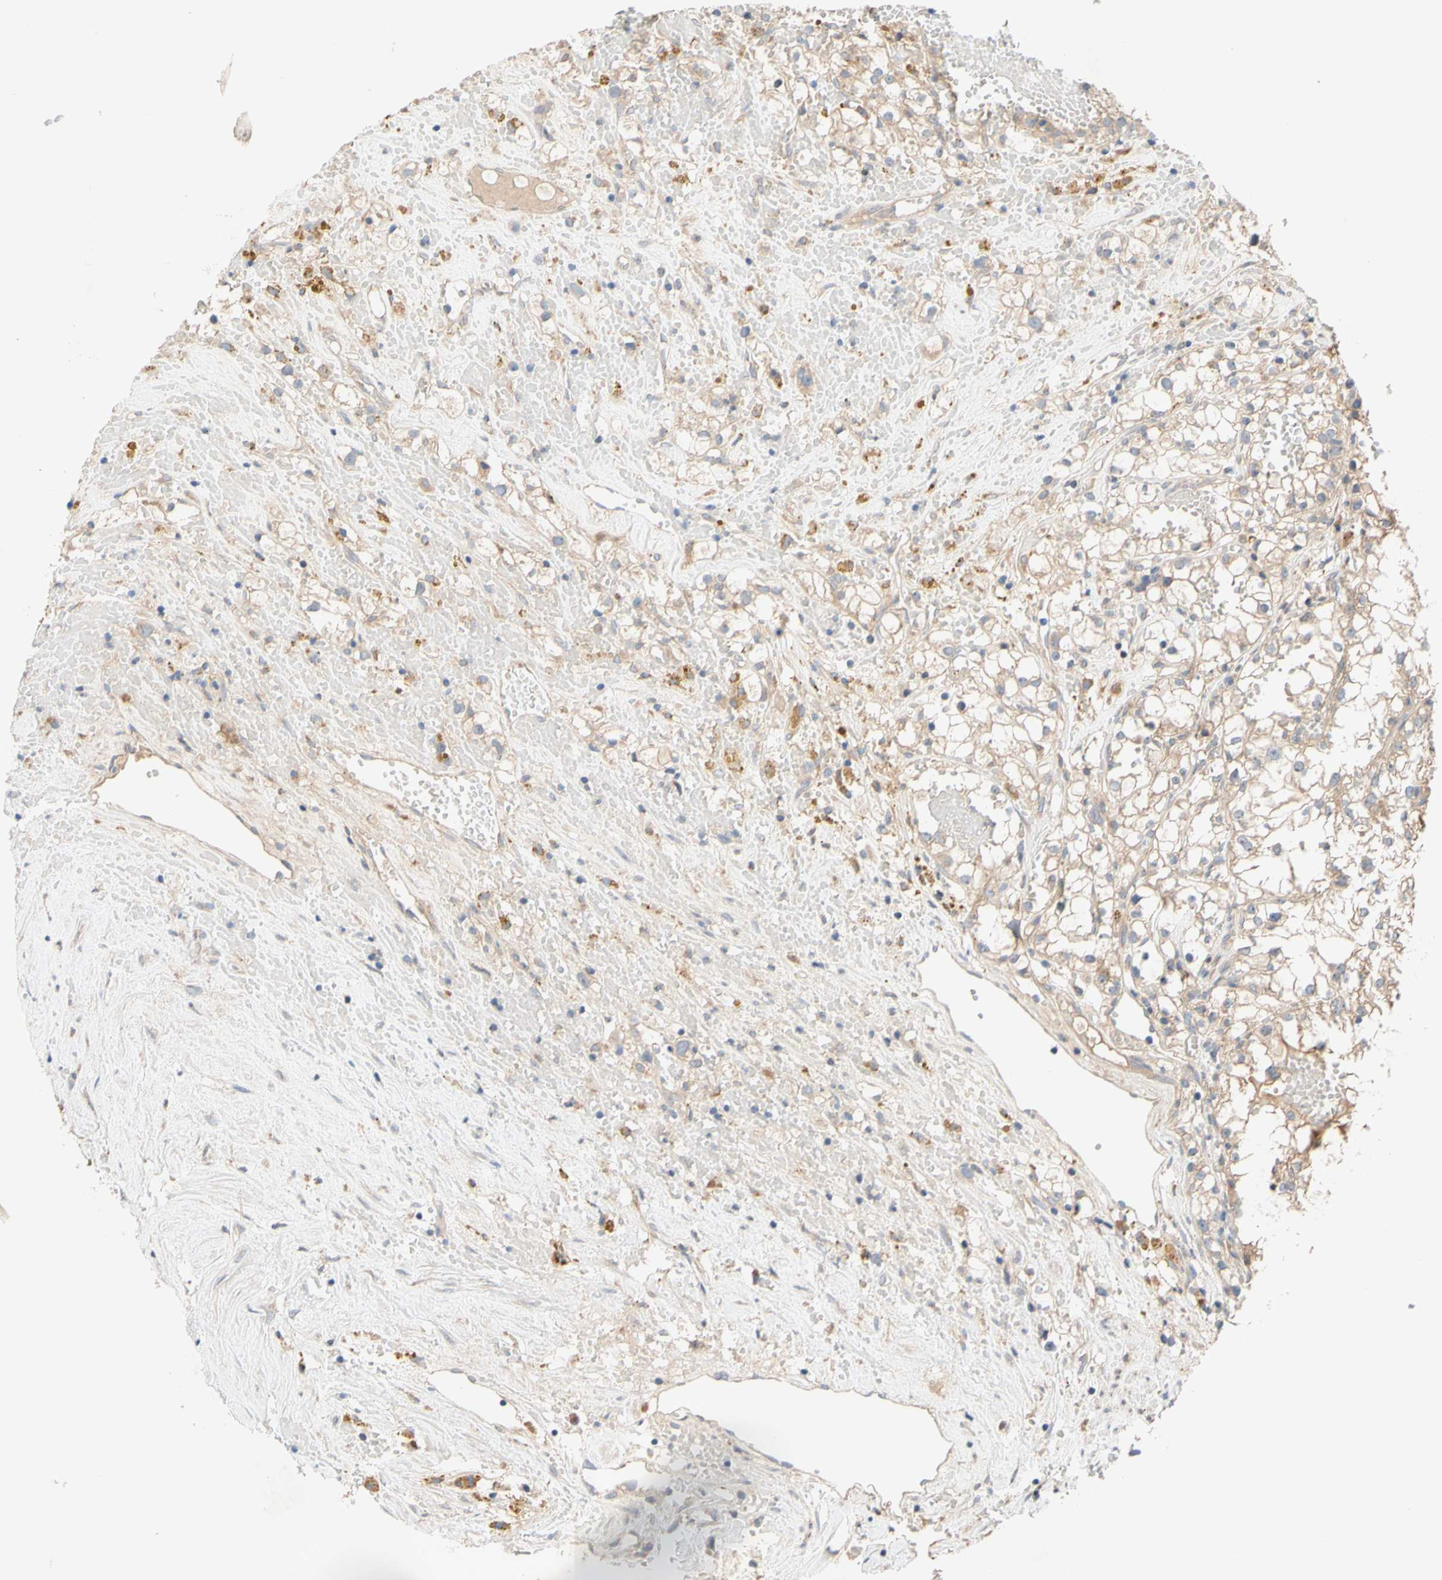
{"staining": {"intensity": "moderate", "quantity": ">75%", "location": "cytoplasmic/membranous"}, "tissue": "renal cancer", "cell_type": "Tumor cells", "image_type": "cancer", "snomed": [{"axis": "morphology", "description": "Adenocarcinoma, NOS"}, {"axis": "topography", "description": "Kidney"}], "caption": "IHC staining of renal cancer, which exhibits medium levels of moderate cytoplasmic/membranous positivity in approximately >75% of tumor cells indicating moderate cytoplasmic/membranous protein staining. The staining was performed using DAB (brown) for protein detection and nuclei were counterstained in hematoxylin (blue).", "gene": "MBTPS2", "patient": {"sex": "male", "age": 56}}